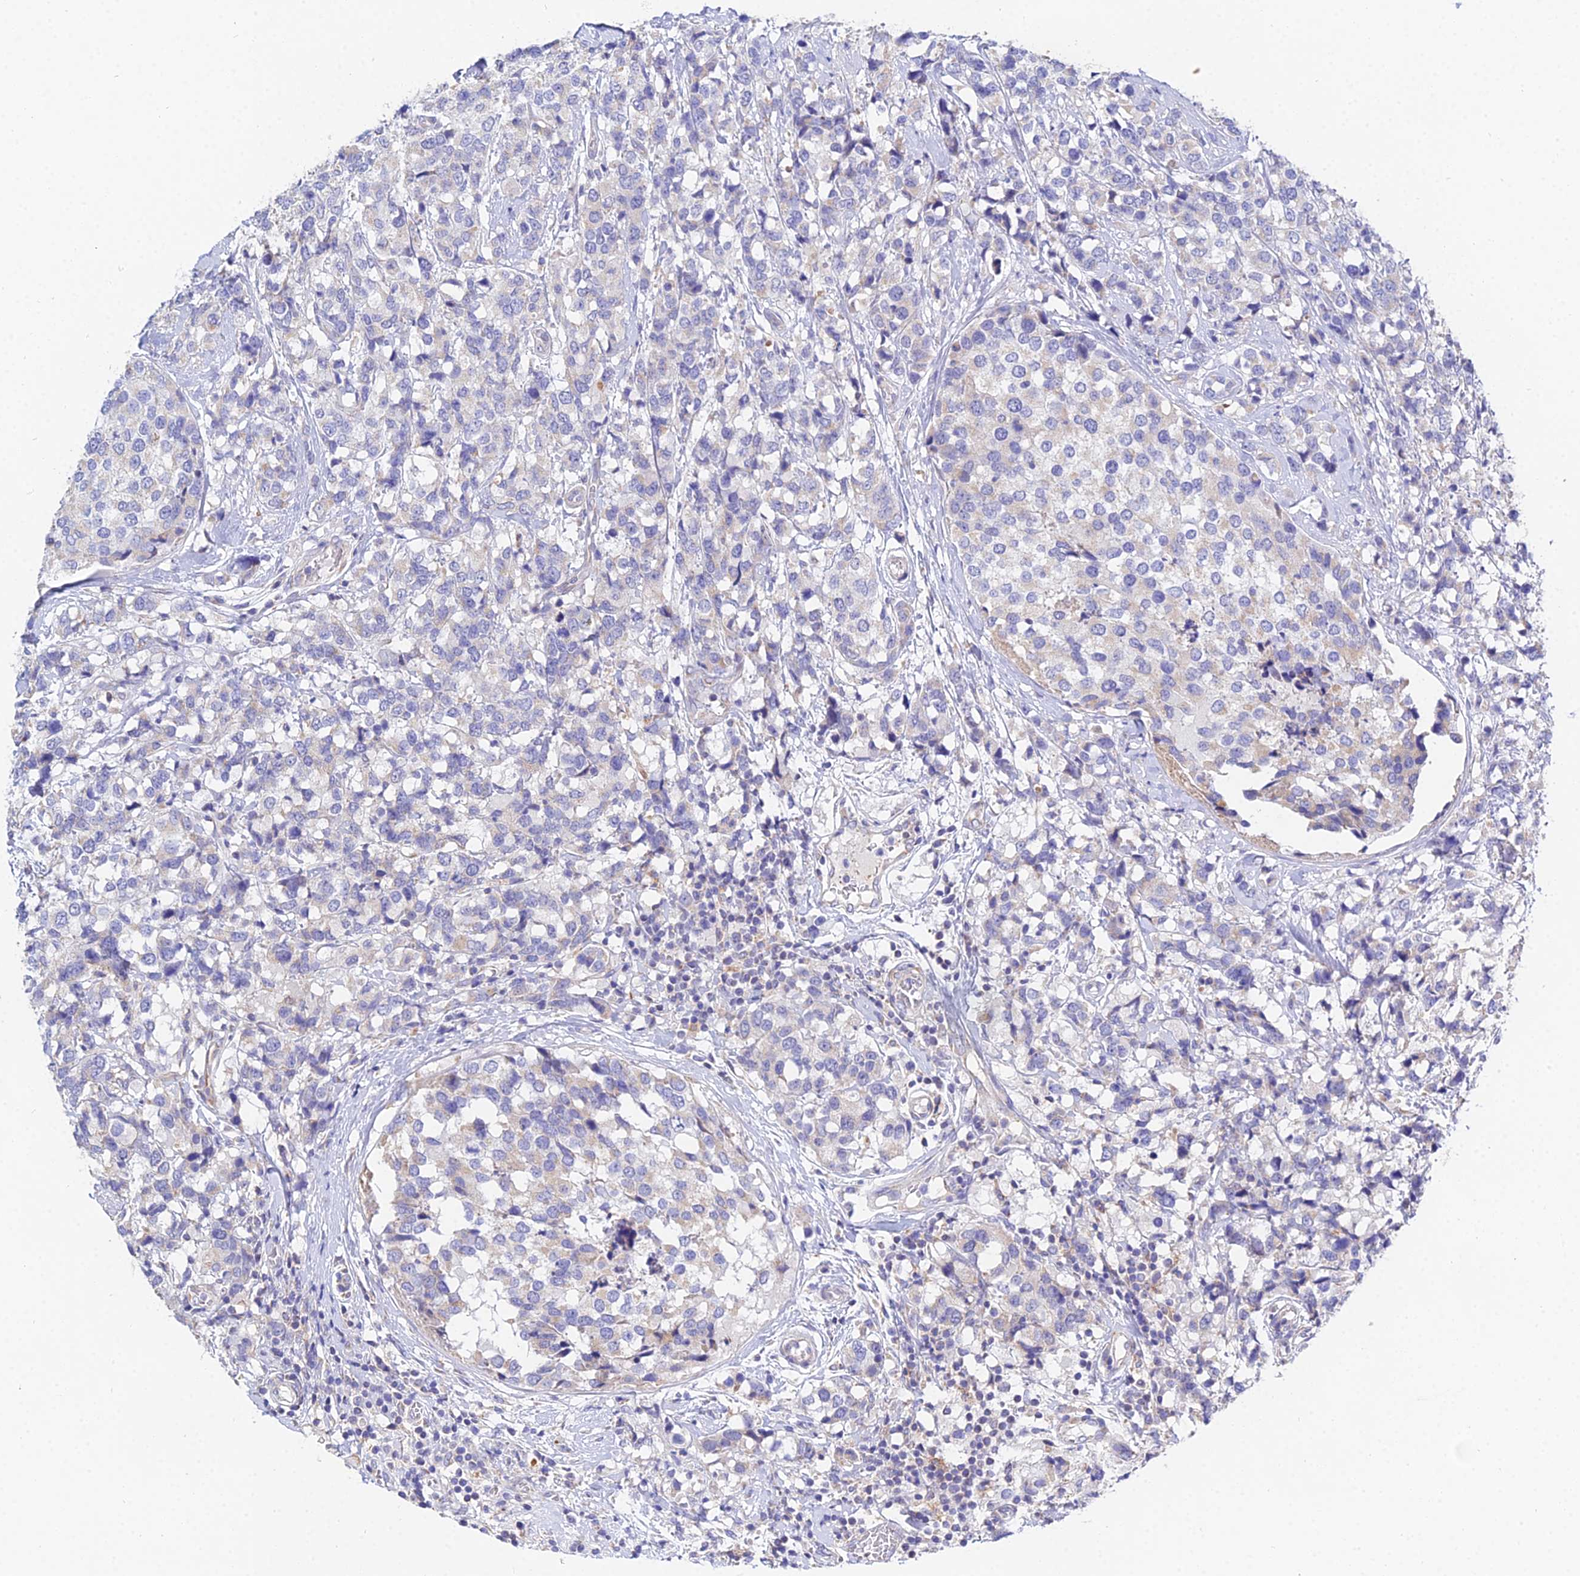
{"staining": {"intensity": "negative", "quantity": "none", "location": "none"}, "tissue": "breast cancer", "cell_type": "Tumor cells", "image_type": "cancer", "snomed": [{"axis": "morphology", "description": "Lobular carcinoma"}, {"axis": "topography", "description": "Breast"}], "caption": "IHC photomicrograph of human lobular carcinoma (breast) stained for a protein (brown), which reveals no positivity in tumor cells.", "gene": "PPP2R2C", "patient": {"sex": "female", "age": 59}}